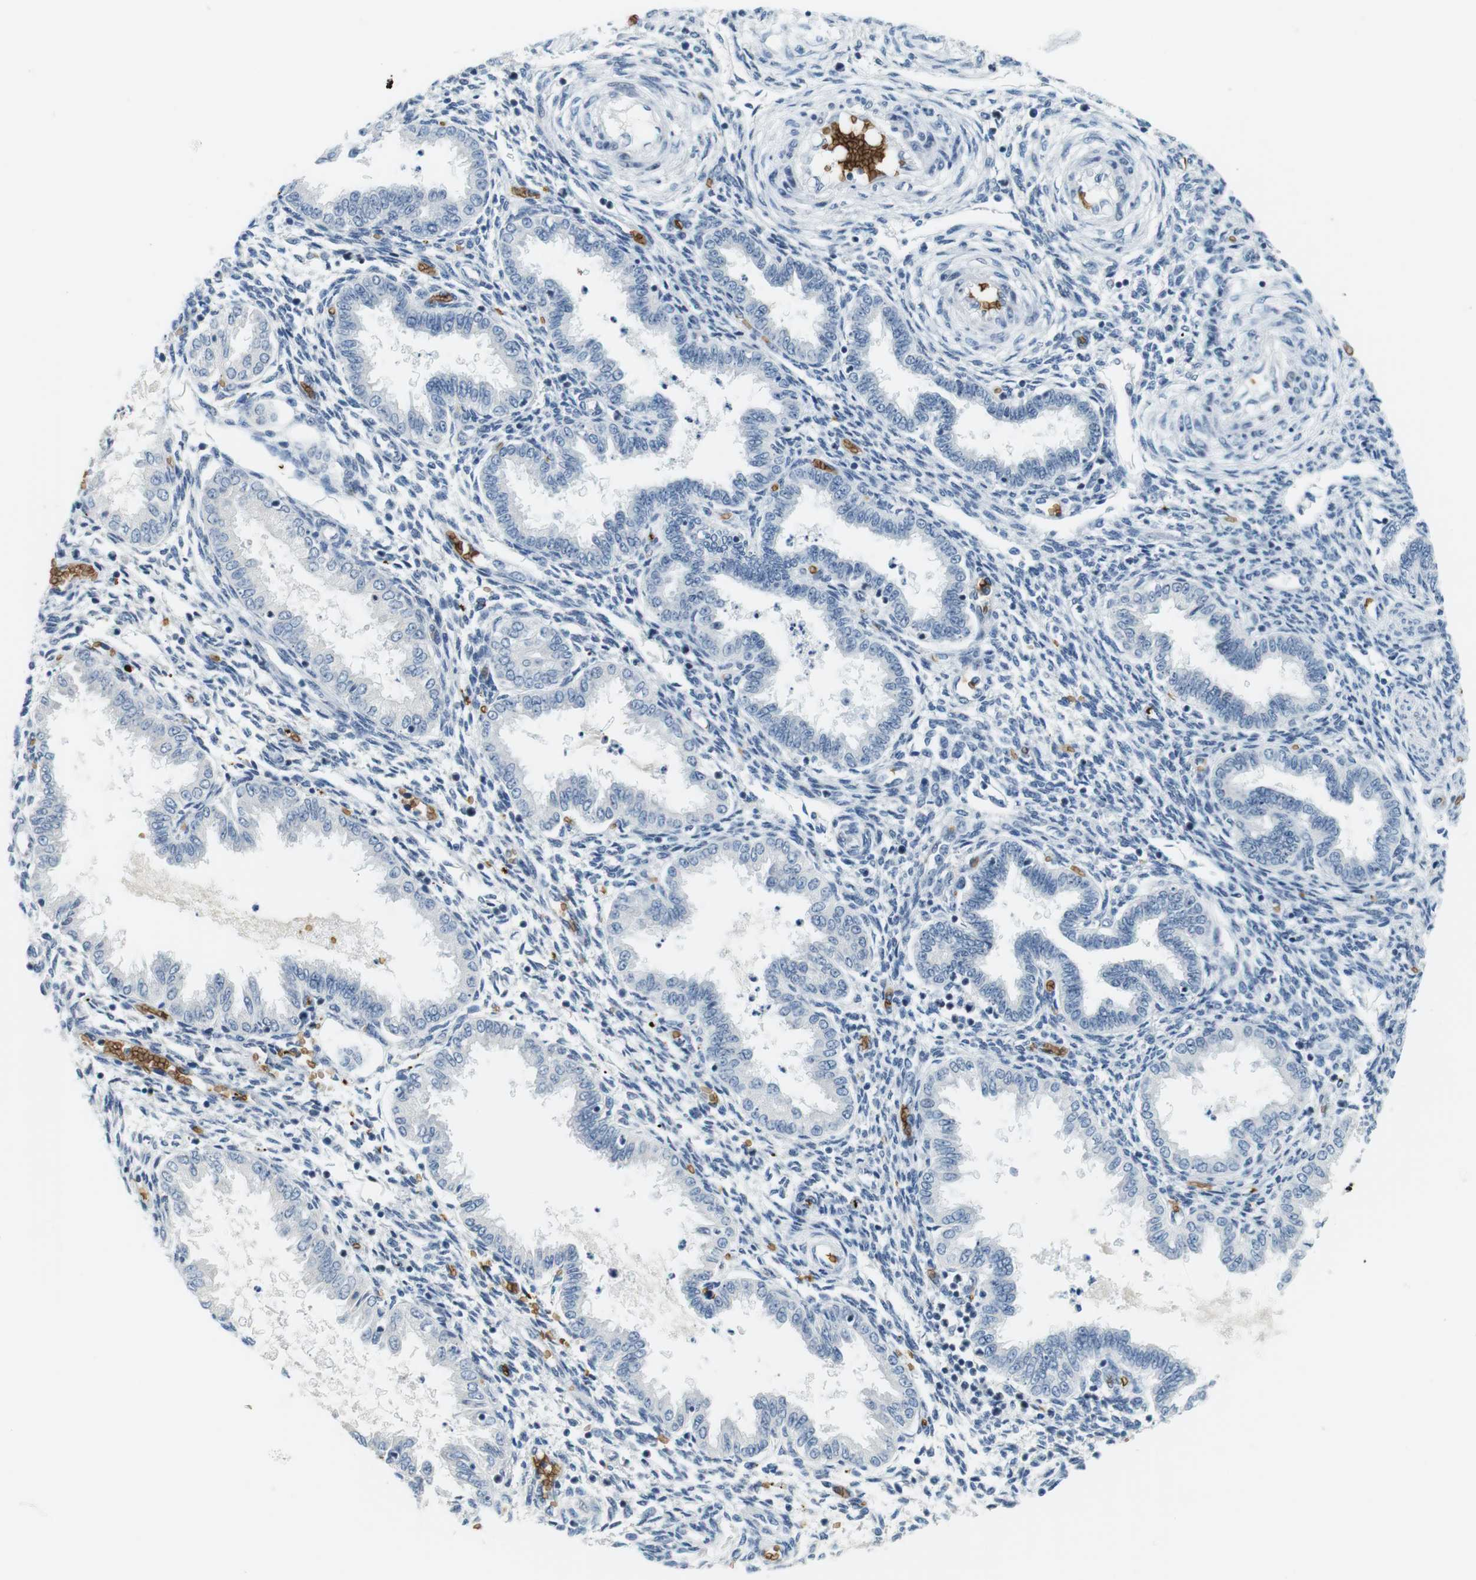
{"staining": {"intensity": "negative", "quantity": "none", "location": "none"}, "tissue": "endometrium", "cell_type": "Cells in endometrial stroma", "image_type": "normal", "snomed": [{"axis": "morphology", "description": "Normal tissue, NOS"}, {"axis": "topography", "description": "Endometrium"}], "caption": "The micrograph exhibits no staining of cells in endometrial stroma in benign endometrium.", "gene": "SLC4A1", "patient": {"sex": "female", "age": 33}}